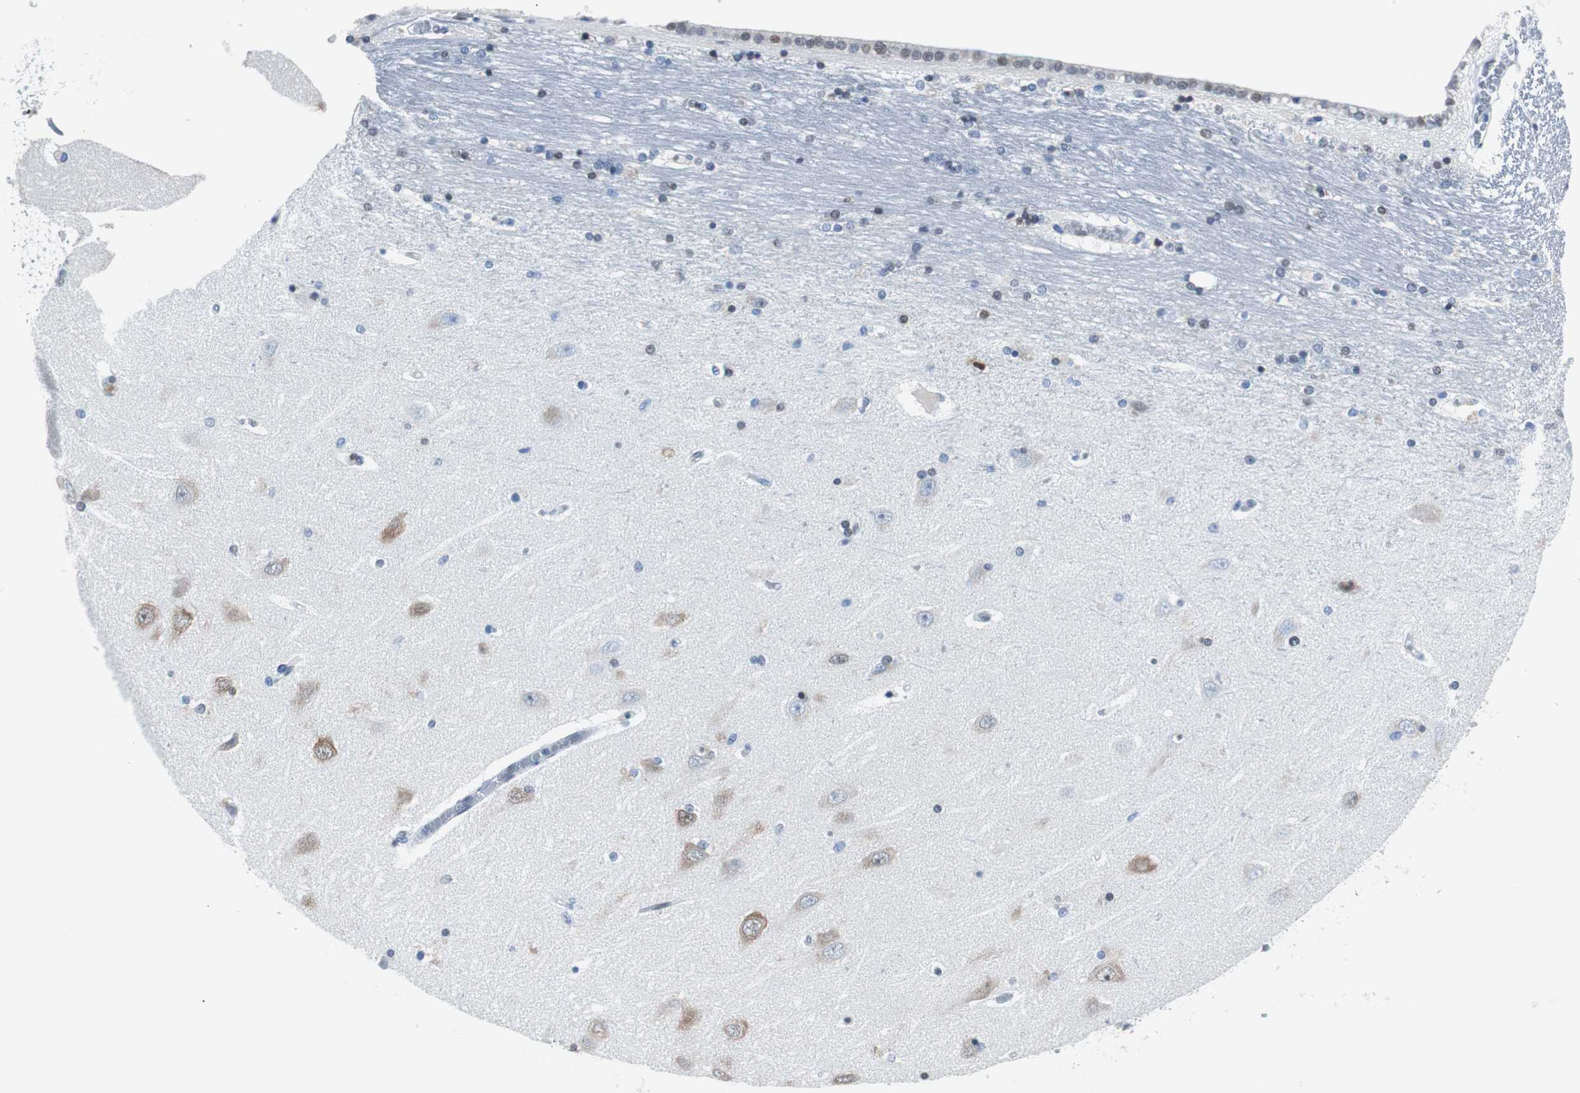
{"staining": {"intensity": "negative", "quantity": "none", "location": "none"}, "tissue": "hippocampus", "cell_type": "Glial cells", "image_type": "normal", "snomed": [{"axis": "morphology", "description": "Normal tissue, NOS"}, {"axis": "topography", "description": "Hippocampus"}], "caption": "Hippocampus was stained to show a protein in brown. There is no significant positivity in glial cells. Brightfield microscopy of immunohistochemistry (IHC) stained with DAB (3,3'-diaminobenzidine) (brown) and hematoxylin (blue), captured at high magnification.", "gene": "JUN", "patient": {"sex": "female", "age": 54}}